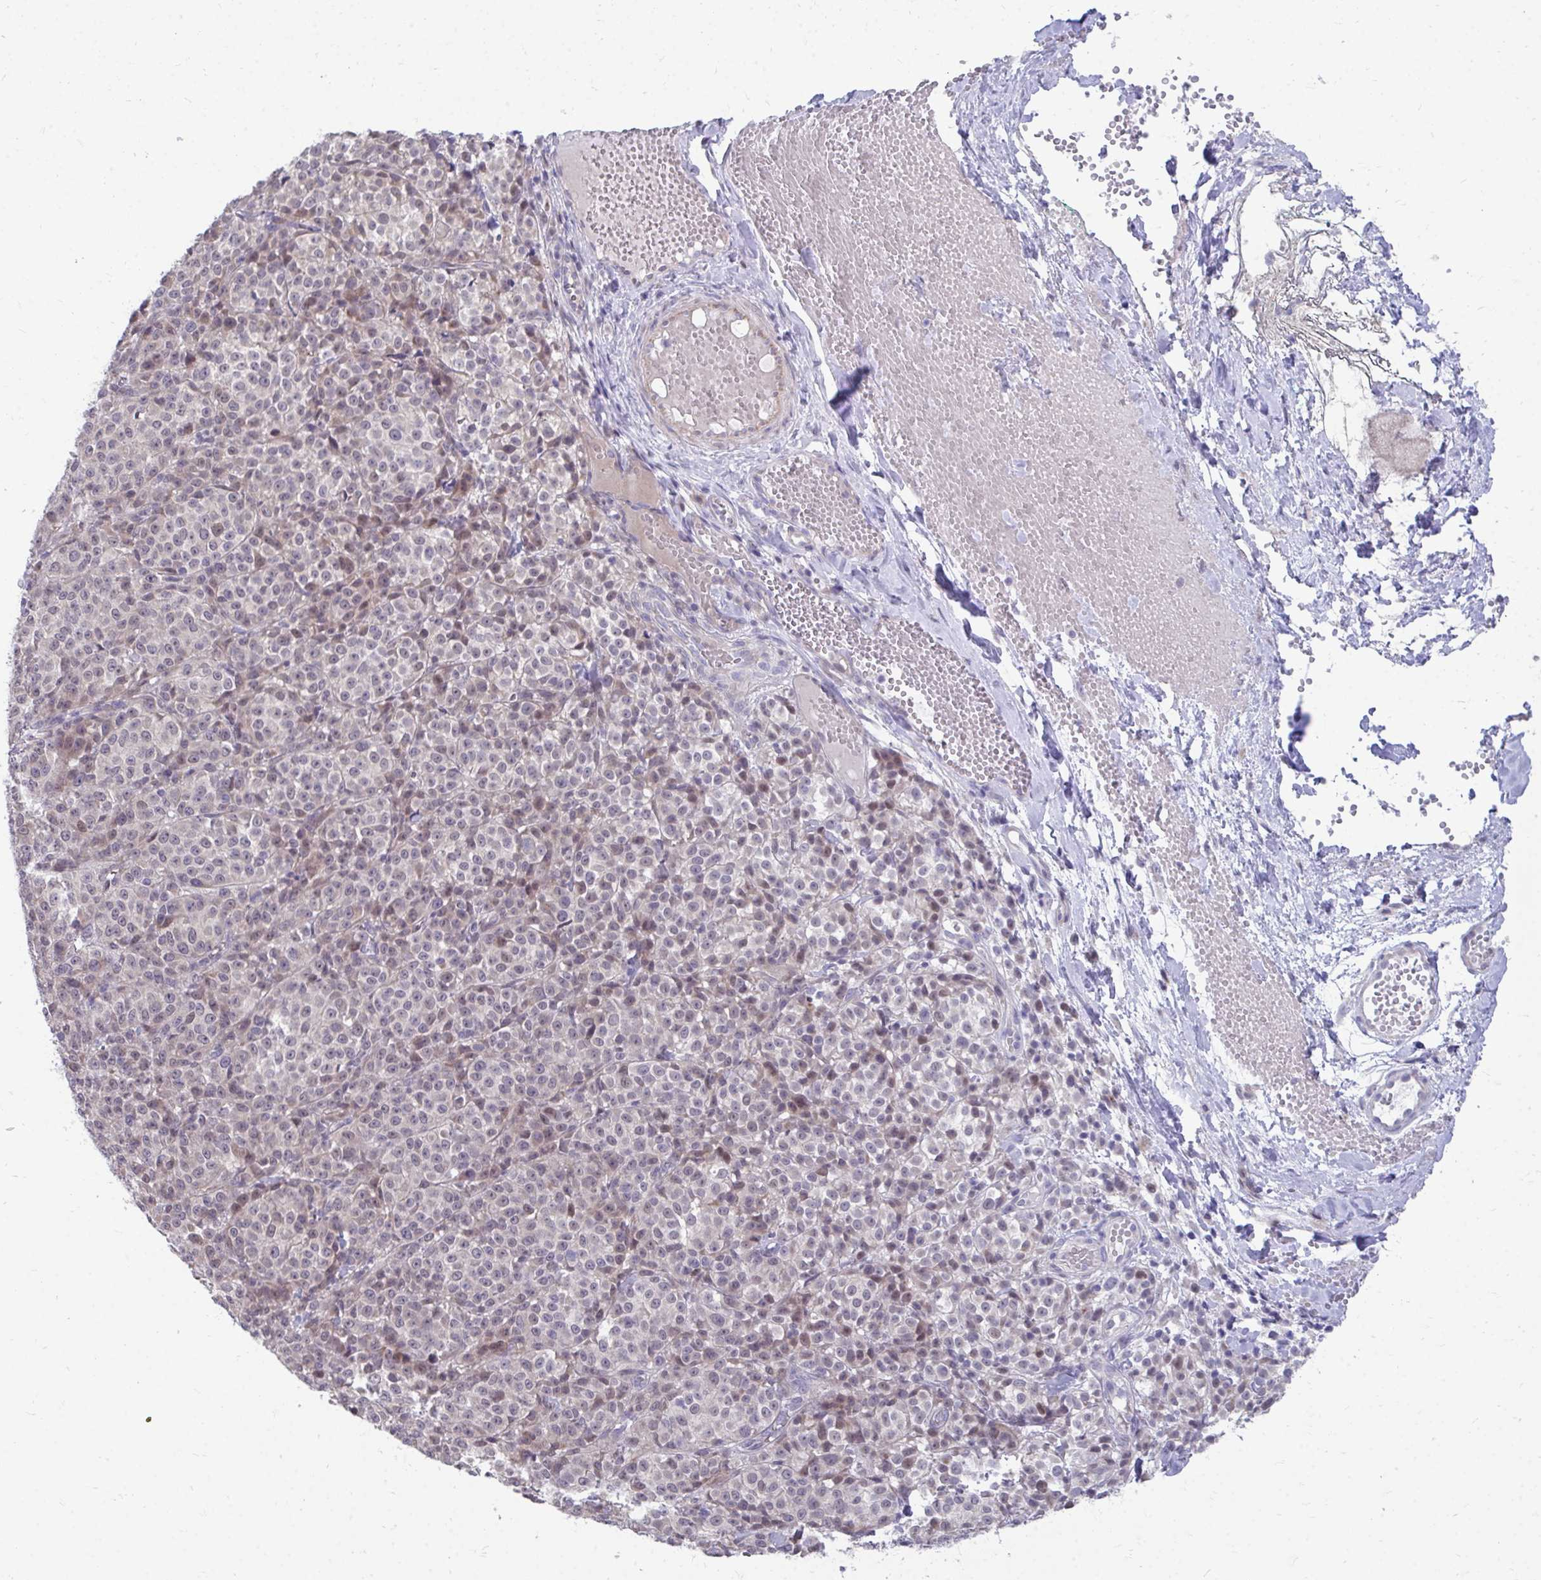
{"staining": {"intensity": "negative", "quantity": "none", "location": "none"}, "tissue": "melanoma", "cell_type": "Tumor cells", "image_type": "cancer", "snomed": [{"axis": "morphology", "description": "Normal tissue, NOS"}, {"axis": "morphology", "description": "Malignant melanoma, NOS"}, {"axis": "topography", "description": "Skin"}], "caption": "Human melanoma stained for a protein using immunohistochemistry (IHC) demonstrates no positivity in tumor cells.", "gene": "MROH8", "patient": {"sex": "female", "age": 34}}